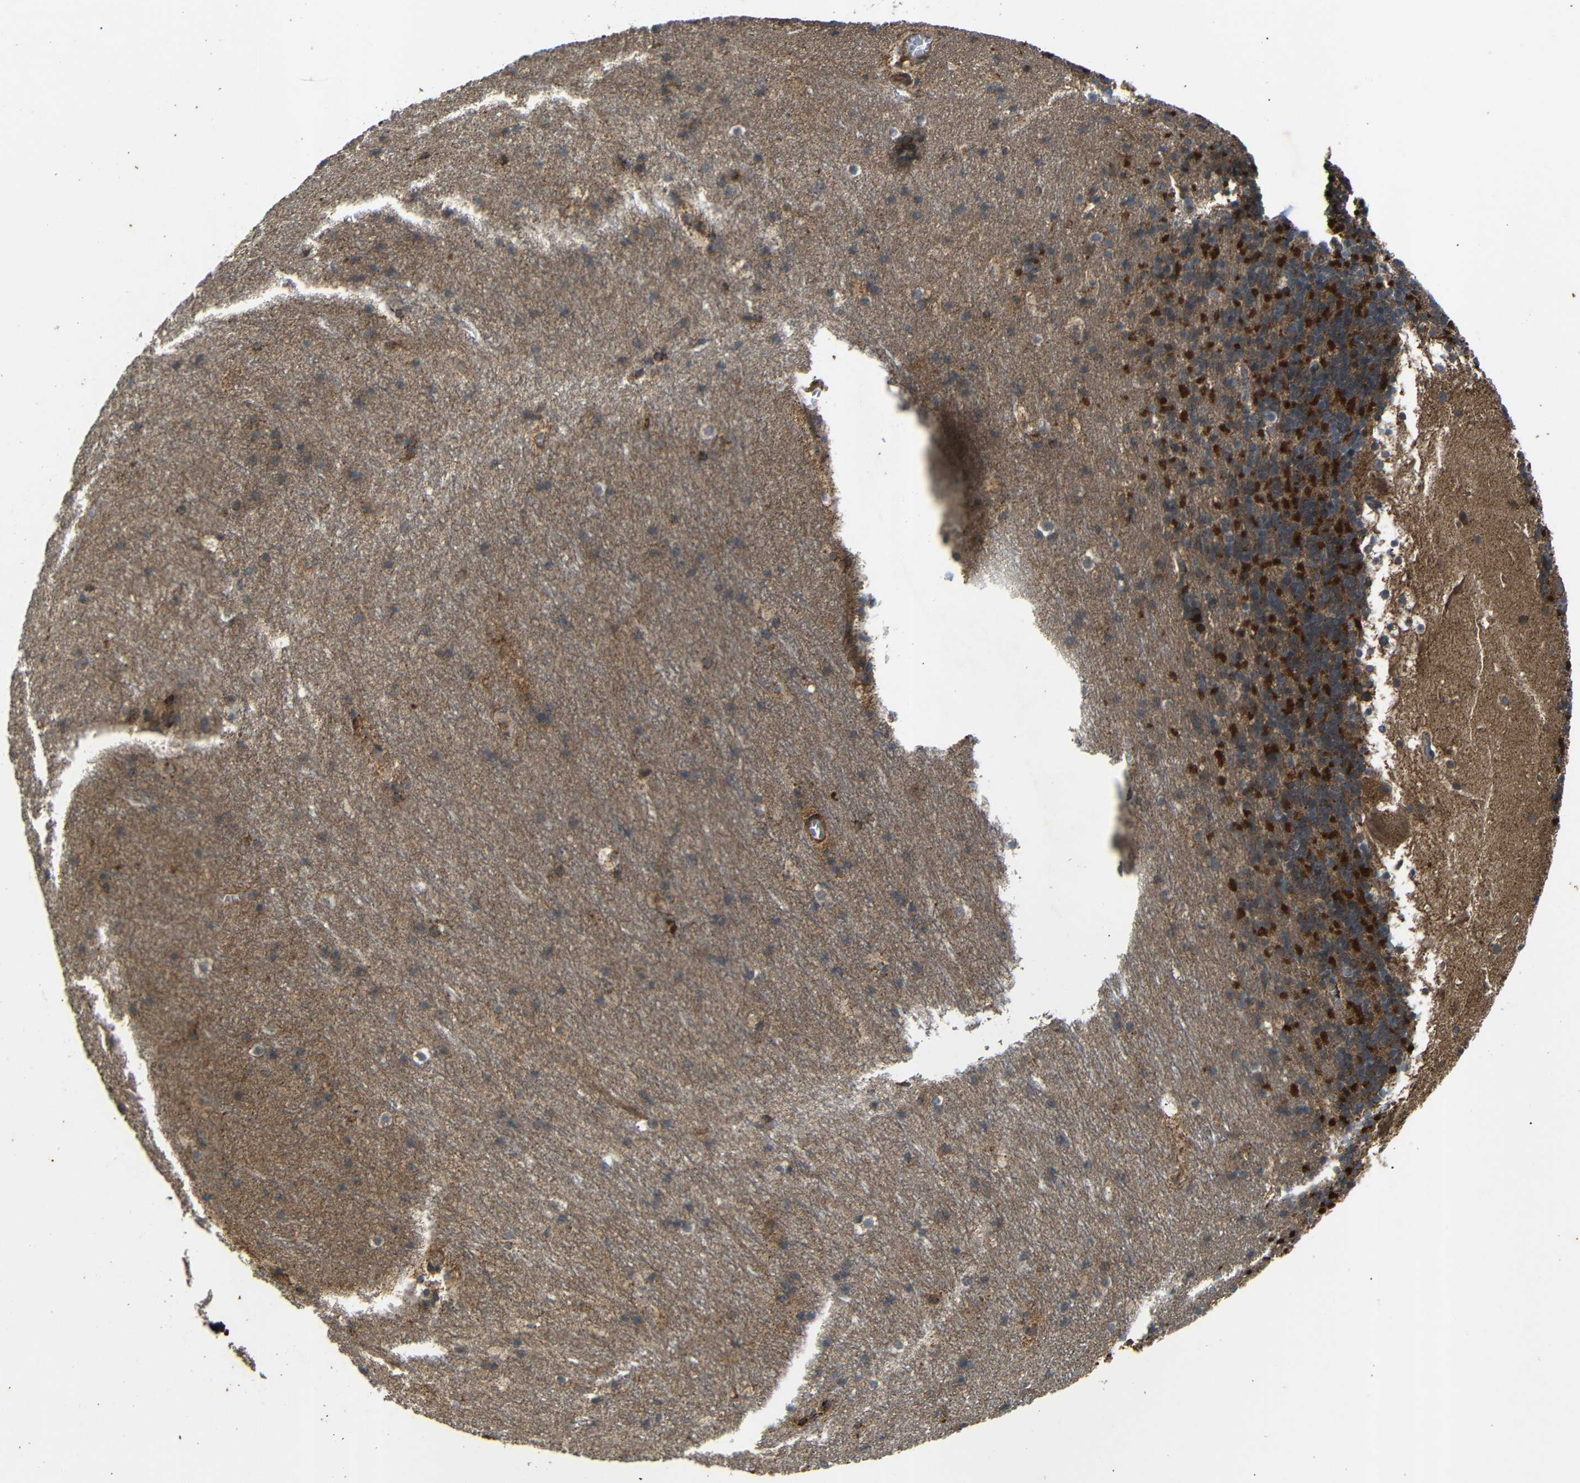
{"staining": {"intensity": "strong", "quantity": ">75%", "location": "cytoplasmic/membranous"}, "tissue": "cerebellum", "cell_type": "Cells in granular layer", "image_type": "normal", "snomed": [{"axis": "morphology", "description": "Normal tissue, NOS"}, {"axis": "topography", "description": "Cerebellum"}], "caption": "Protein staining of unremarkable cerebellum displays strong cytoplasmic/membranous positivity in approximately >75% of cells in granular layer.", "gene": "TRPC1", "patient": {"sex": "male", "age": 45}}